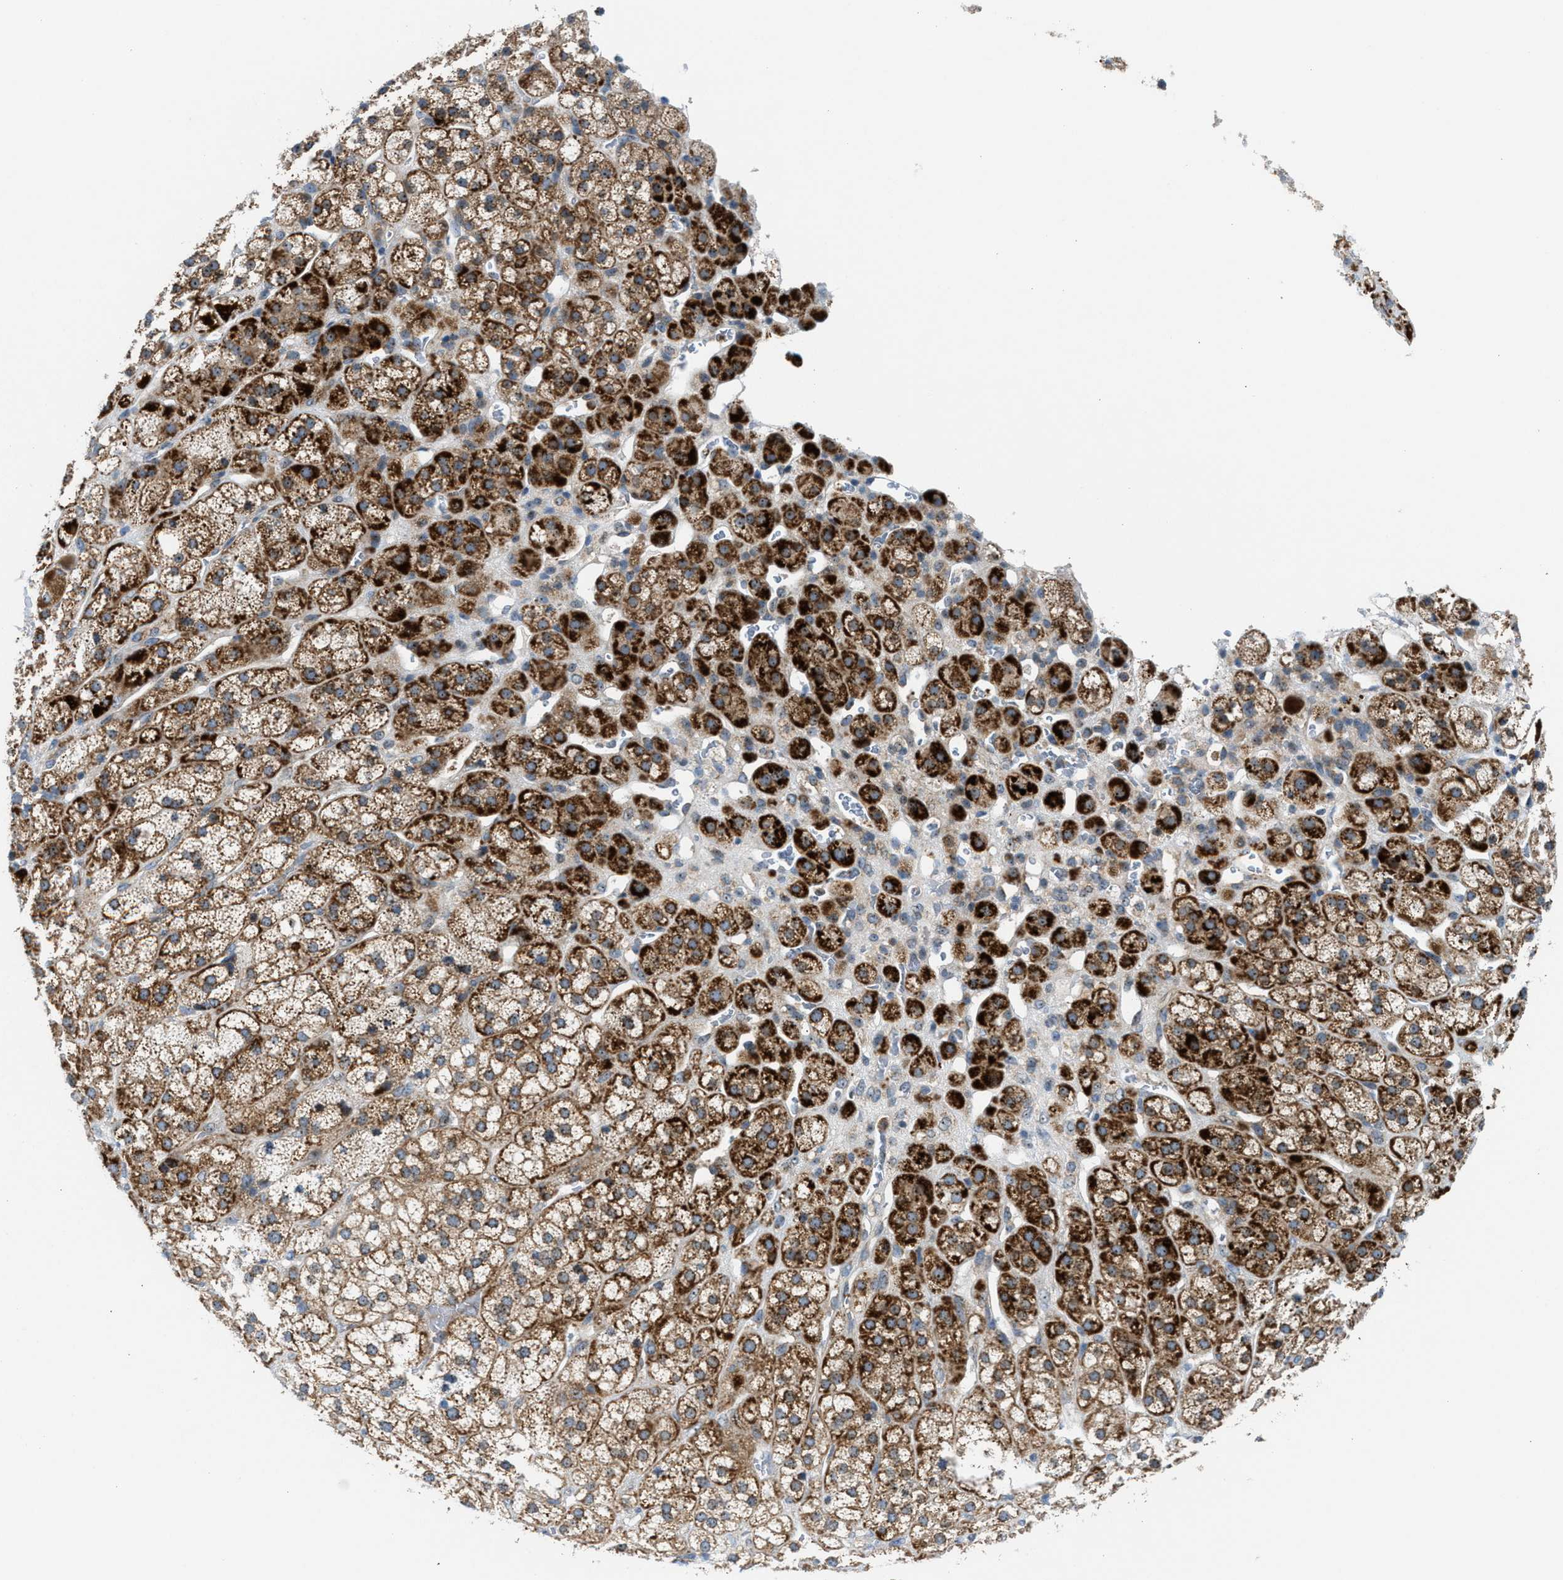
{"staining": {"intensity": "strong", "quantity": ">75%", "location": "cytoplasmic/membranous,nuclear"}, "tissue": "adrenal gland", "cell_type": "Glandular cells", "image_type": "normal", "snomed": [{"axis": "morphology", "description": "Normal tissue, NOS"}, {"axis": "topography", "description": "Adrenal gland"}], "caption": "This photomicrograph displays normal adrenal gland stained with immunohistochemistry (IHC) to label a protein in brown. The cytoplasmic/membranous,nuclear of glandular cells show strong positivity for the protein. Nuclei are counter-stained blue.", "gene": "TPH1", "patient": {"sex": "male", "age": 56}}